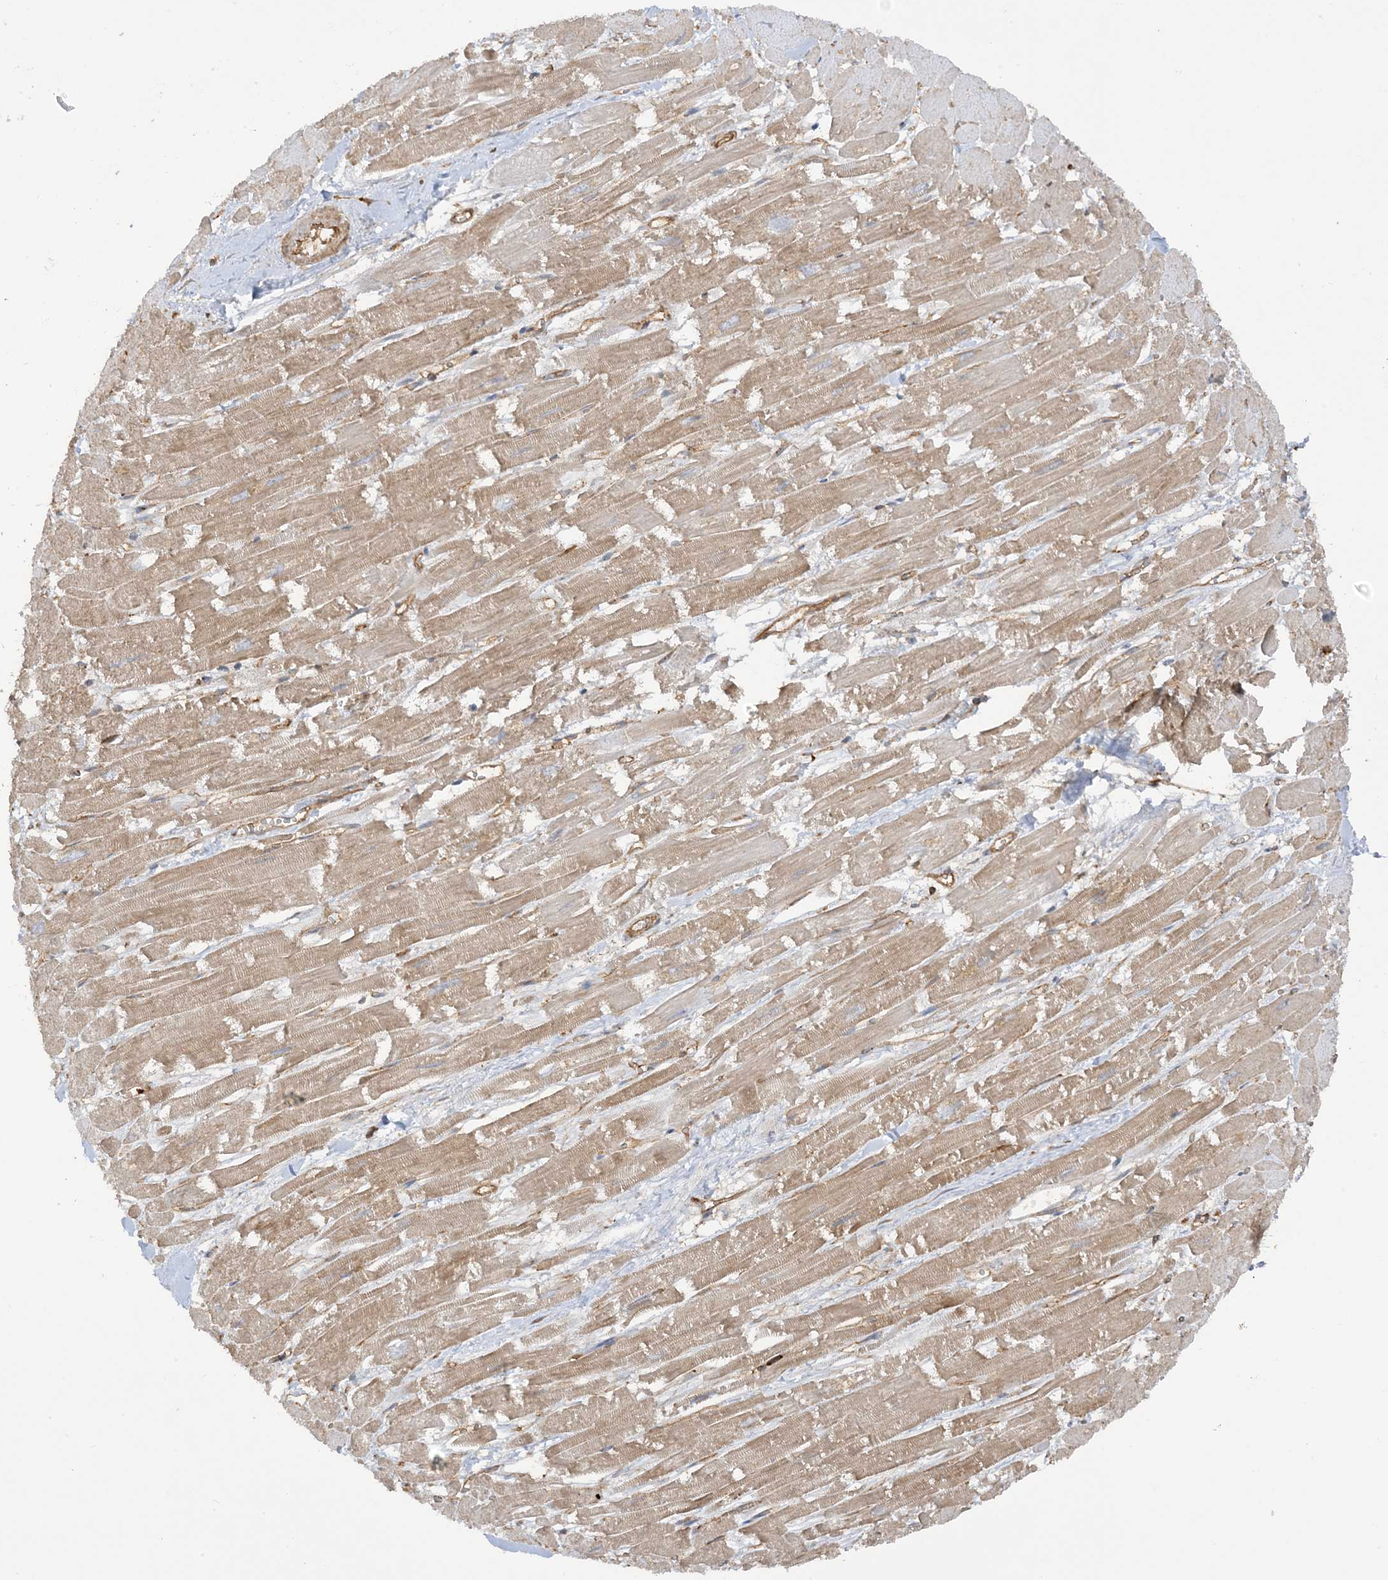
{"staining": {"intensity": "weak", "quantity": "25%-75%", "location": "cytoplasmic/membranous"}, "tissue": "heart muscle", "cell_type": "Cardiomyocytes", "image_type": "normal", "snomed": [{"axis": "morphology", "description": "Normal tissue, NOS"}, {"axis": "topography", "description": "Heart"}], "caption": "A high-resolution micrograph shows IHC staining of benign heart muscle, which reveals weak cytoplasmic/membranous positivity in about 25%-75% of cardiomyocytes. The staining was performed using DAB (3,3'-diaminobenzidine), with brown indicating positive protein expression. Nuclei are stained blue with hematoxylin.", "gene": "CAPZB", "patient": {"sex": "male", "age": 54}}